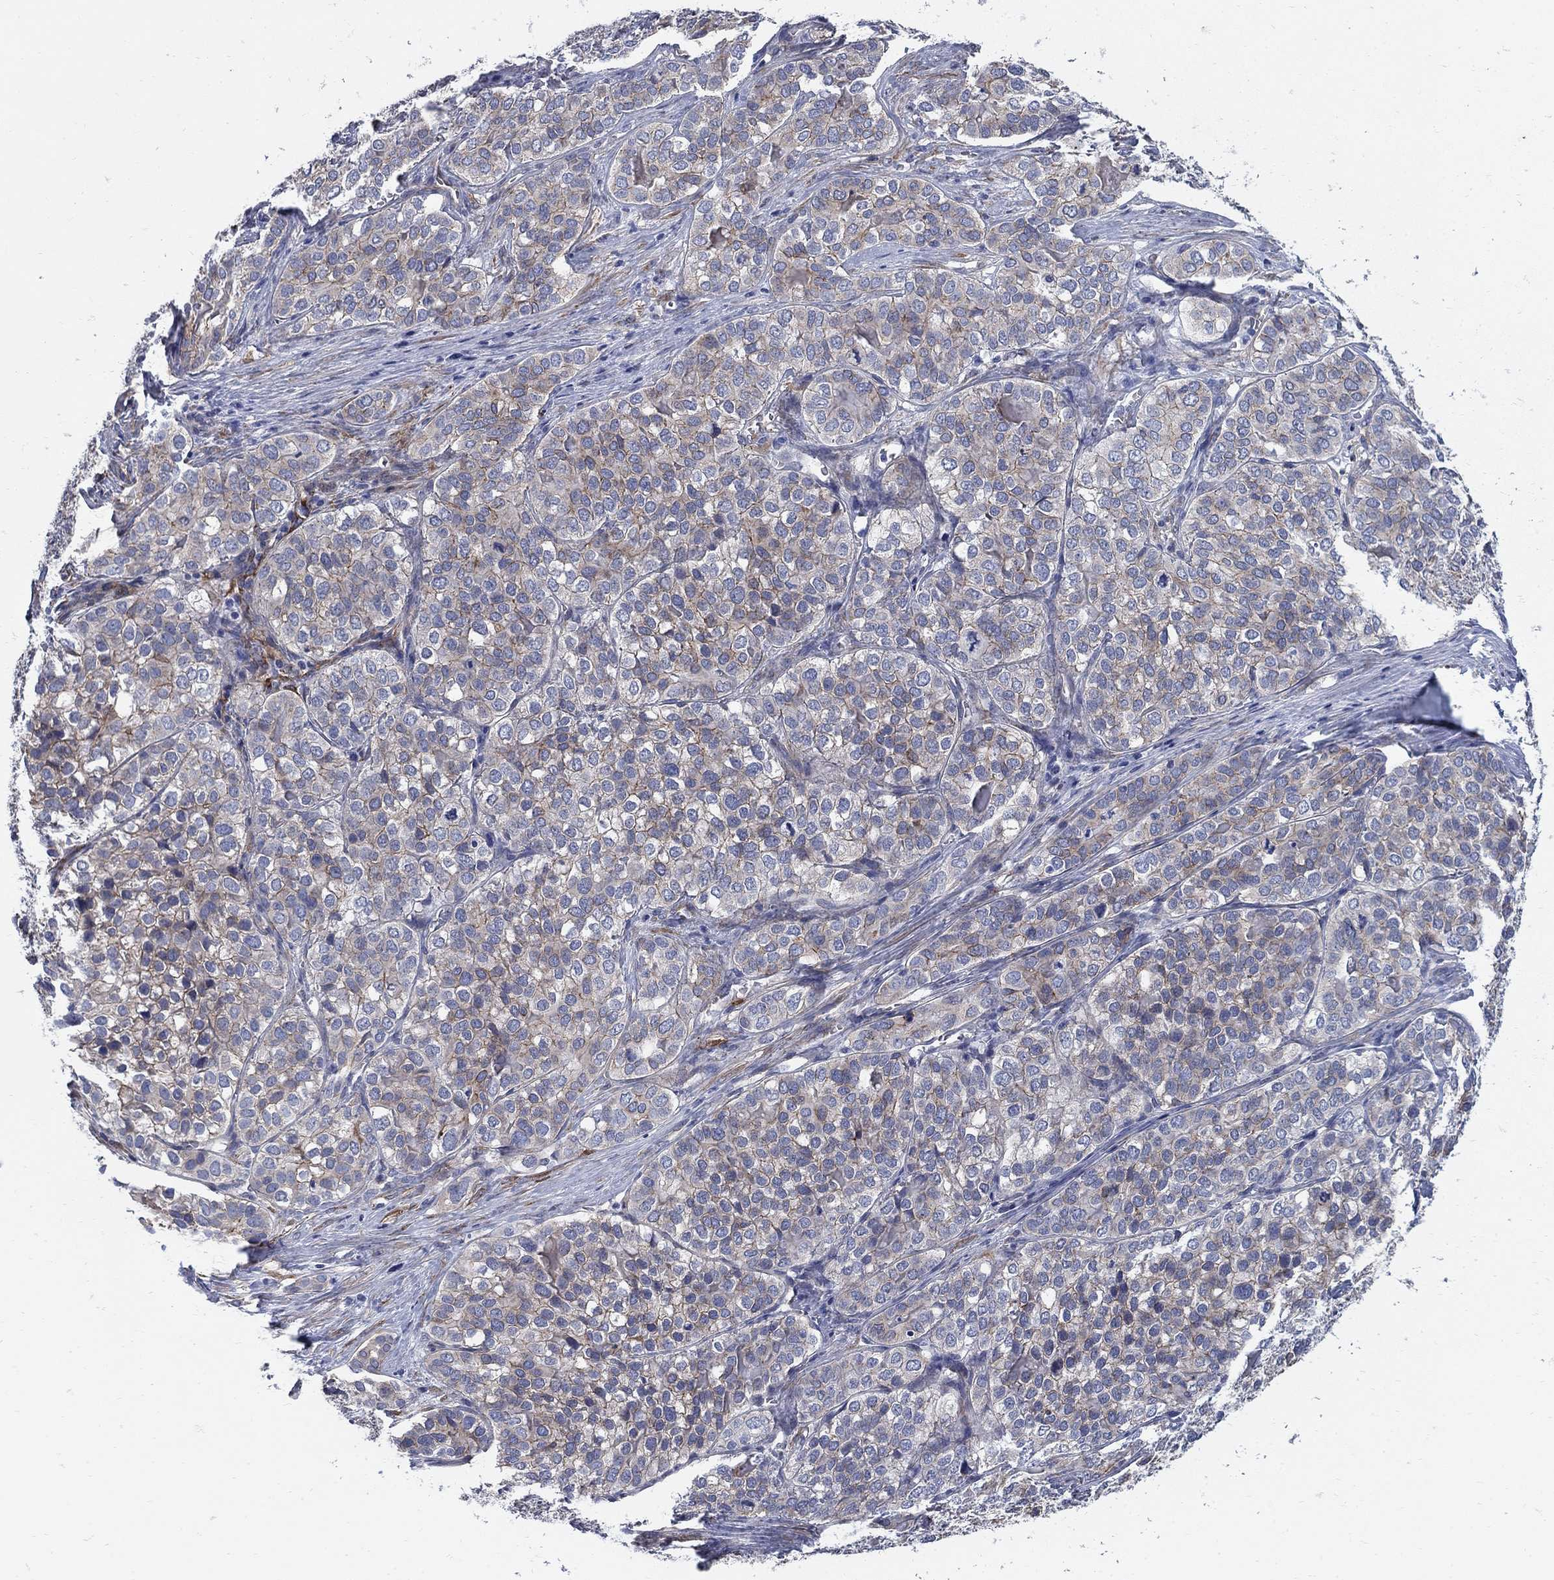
{"staining": {"intensity": "moderate", "quantity": "25%-75%", "location": "cytoplasmic/membranous"}, "tissue": "liver cancer", "cell_type": "Tumor cells", "image_type": "cancer", "snomed": [{"axis": "morphology", "description": "Cholangiocarcinoma"}, {"axis": "topography", "description": "Liver"}], "caption": "Tumor cells reveal medium levels of moderate cytoplasmic/membranous positivity in about 25%-75% of cells in human liver cancer (cholangiocarcinoma).", "gene": "SEPTIN8", "patient": {"sex": "male", "age": 56}}